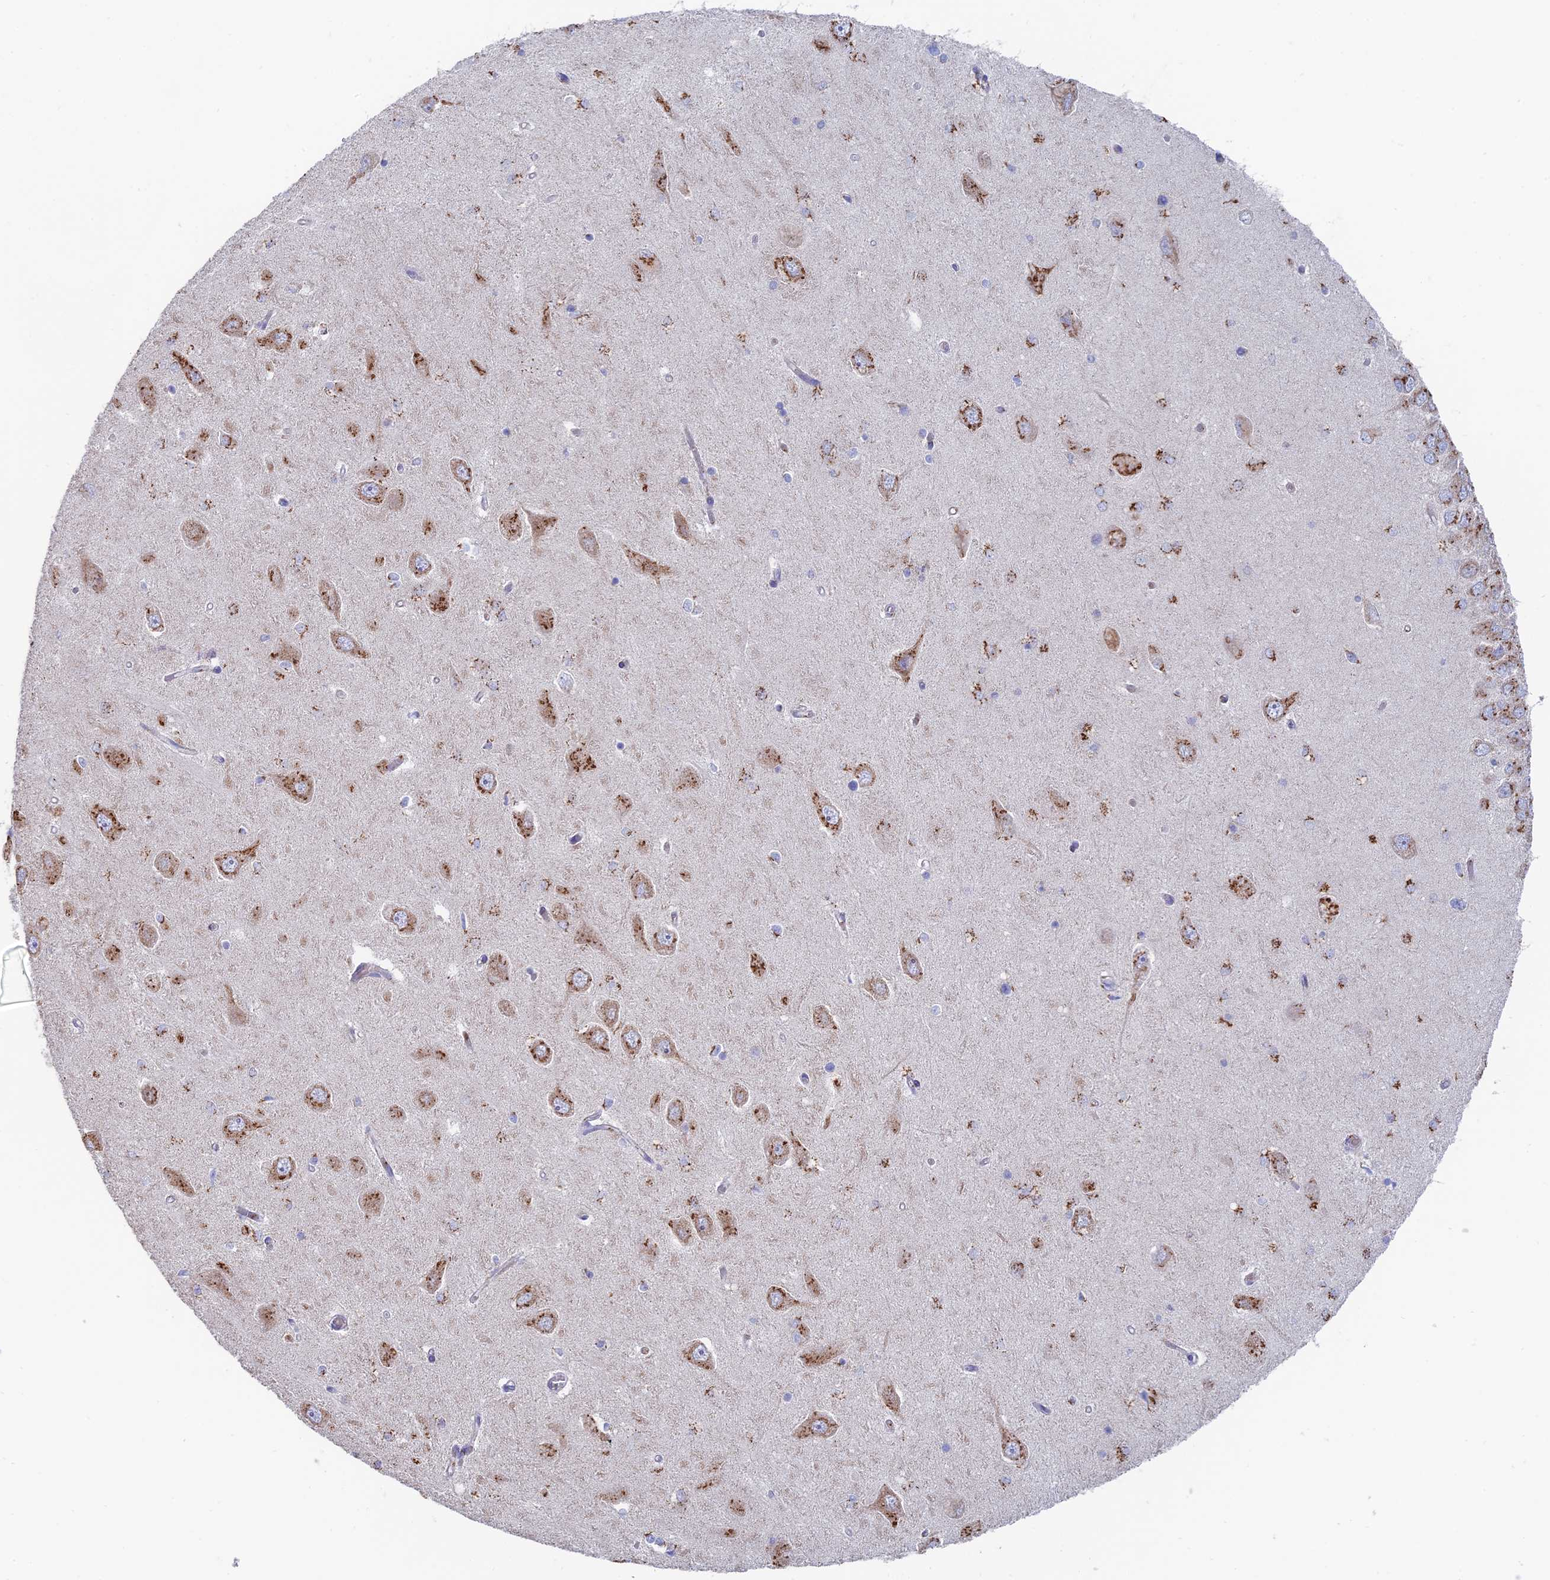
{"staining": {"intensity": "moderate", "quantity": "<25%", "location": "cytoplasmic/membranous"}, "tissue": "hippocampus", "cell_type": "Glial cells", "image_type": "normal", "snomed": [{"axis": "morphology", "description": "Normal tissue, NOS"}, {"axis": "topography", "description": "Hippocampus"}], "caption": "Immunohistochemistry (DAB (3,3'-diaminobenzidine)) staining of normal hippocampus exhibits moderate cytoplasmic/membranous protein positivity in about <25% of glial cells. (DAB IHC with brightfield microscopy, high magnification).", "gene": "ENSG00000267561", "patient": {"sex": "male", "age": 45}}